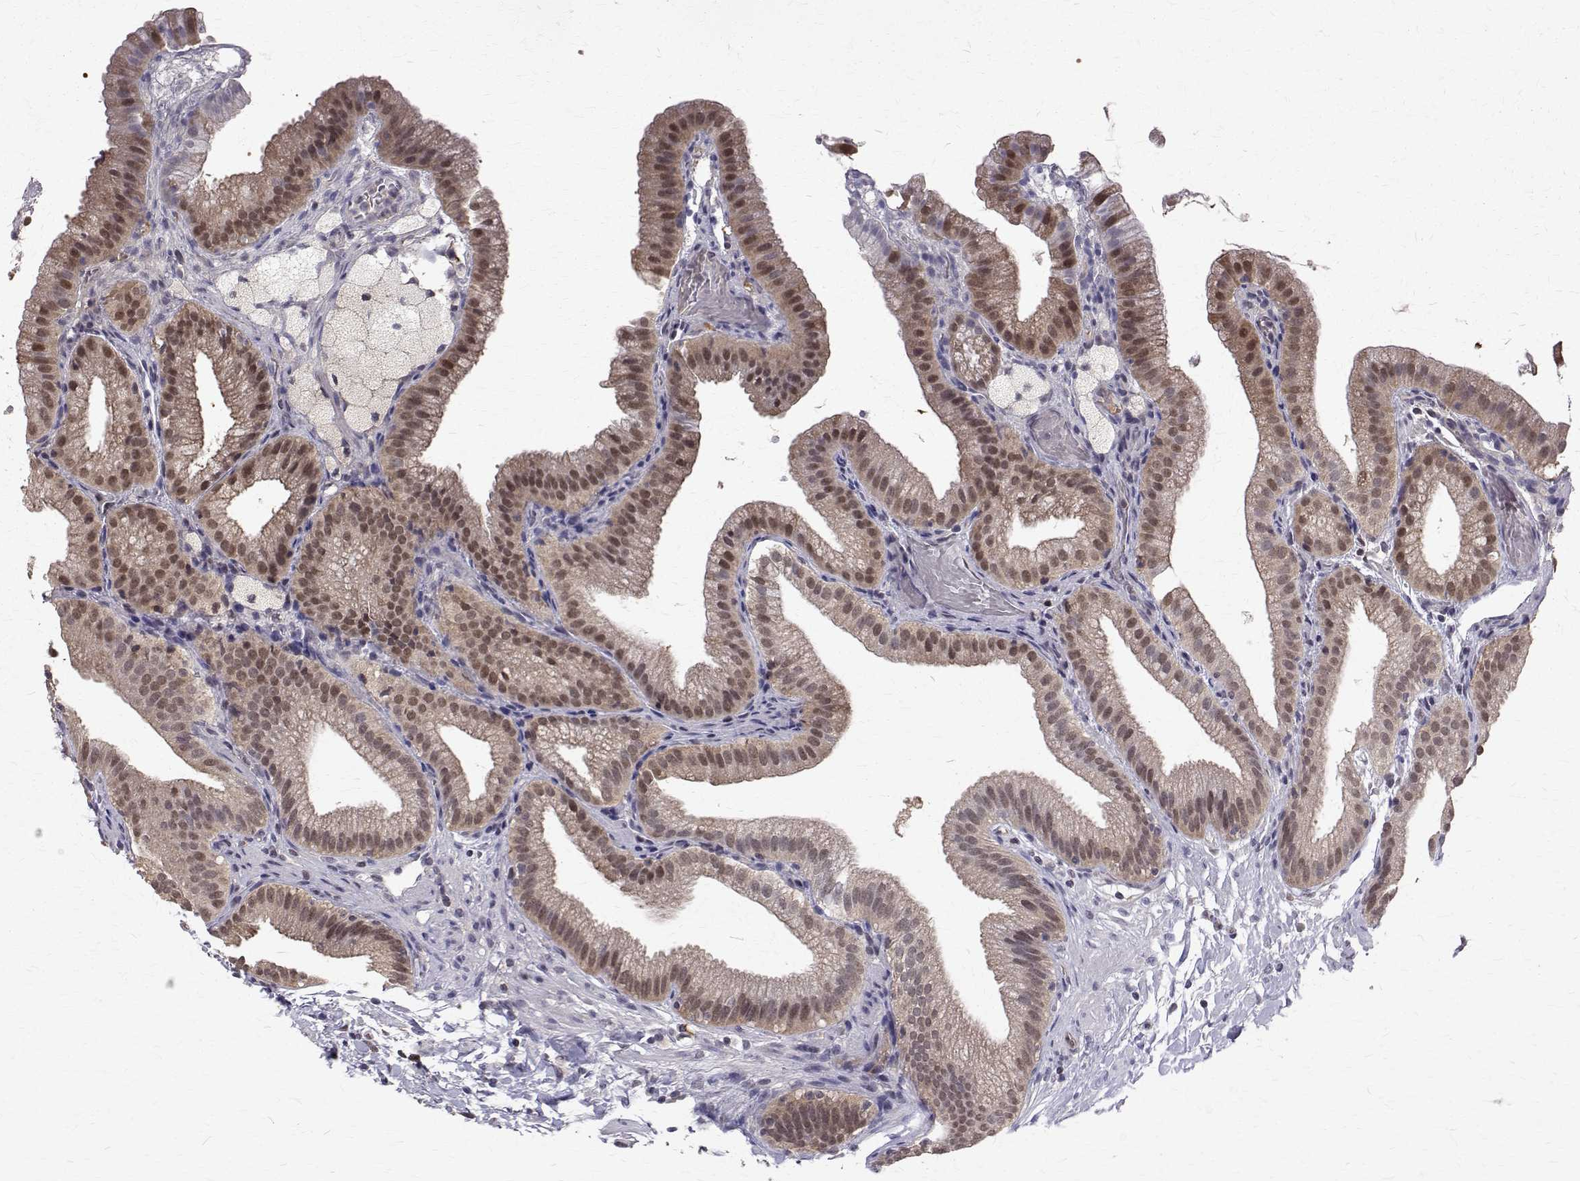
{"staining": {"intensity": "moderate", "quantity": ">75%", "location": "cytoplasmic/membranous,nuclear"}, "tissue": "gallbladder", "cell_type": "Glandular cells", "image_type": "normal", "snomed": [{"axis": "morphology", "description": "Normal tissue, NOS"}, {"axis": "topography", "description": "Gallbladder"}], "caption": "Moderate cytoplasmic/membranous,nuclear protein positivity is present in about >75% of glandular cells in gallbladder. (DAB IHC with brightfield microscopy, high magnification).", "gene": "NIF3L1", "patient": {"sex": "female", "age": 63}}